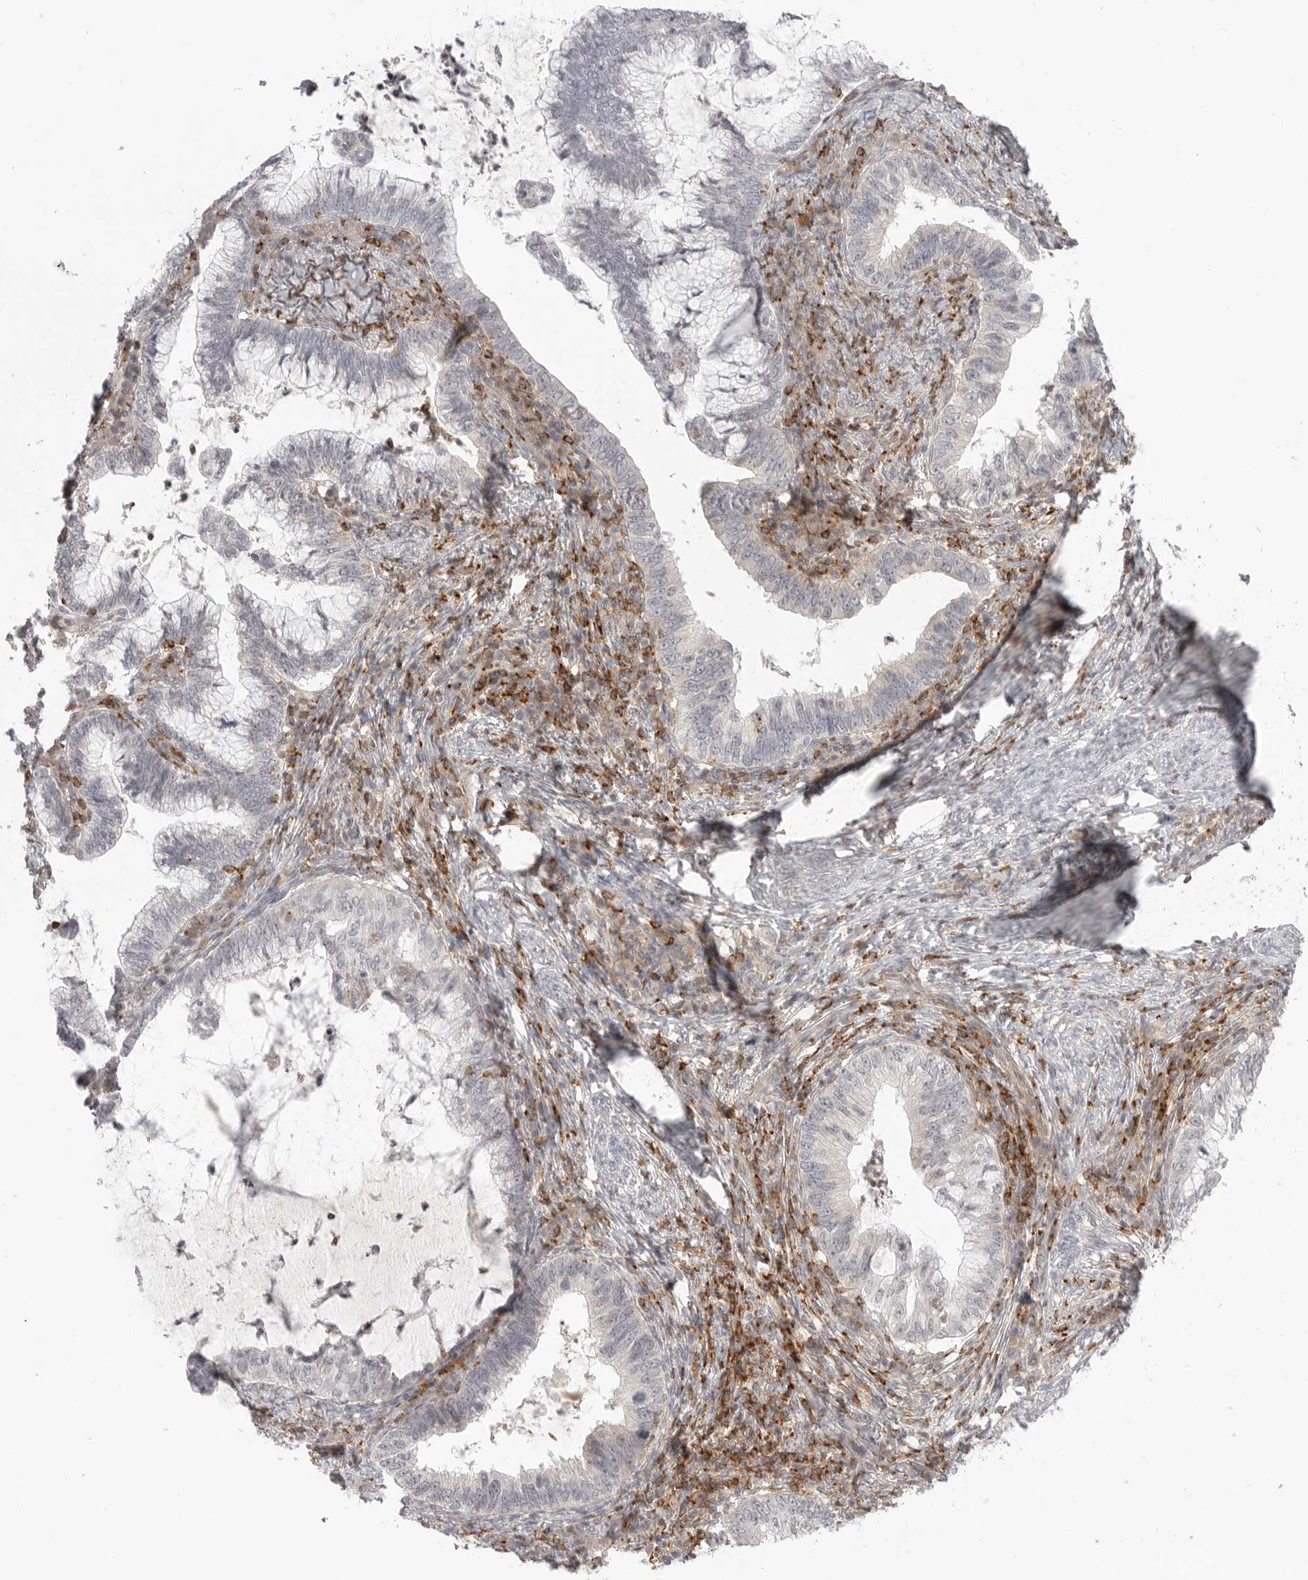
{"staining": {"intensity": "negative", "quantity": "none", "location": "none"}, "tissue": "cervical cancer", "cell_type": "Tumor cells", "image_type": "cancer", "snomed": [{"axis": "morphology", "description": "Adenocarcinoma, NOS"}, {"axis": "topography", "description": "Cervix"}], "caption": "Cervical cancer (adenocarcinoma) stained for a protein using immunohistochemistry displays no expression tumor cells.", "gene": "SH3KBP1", "patient": {"sex": "female", "age": 36}}